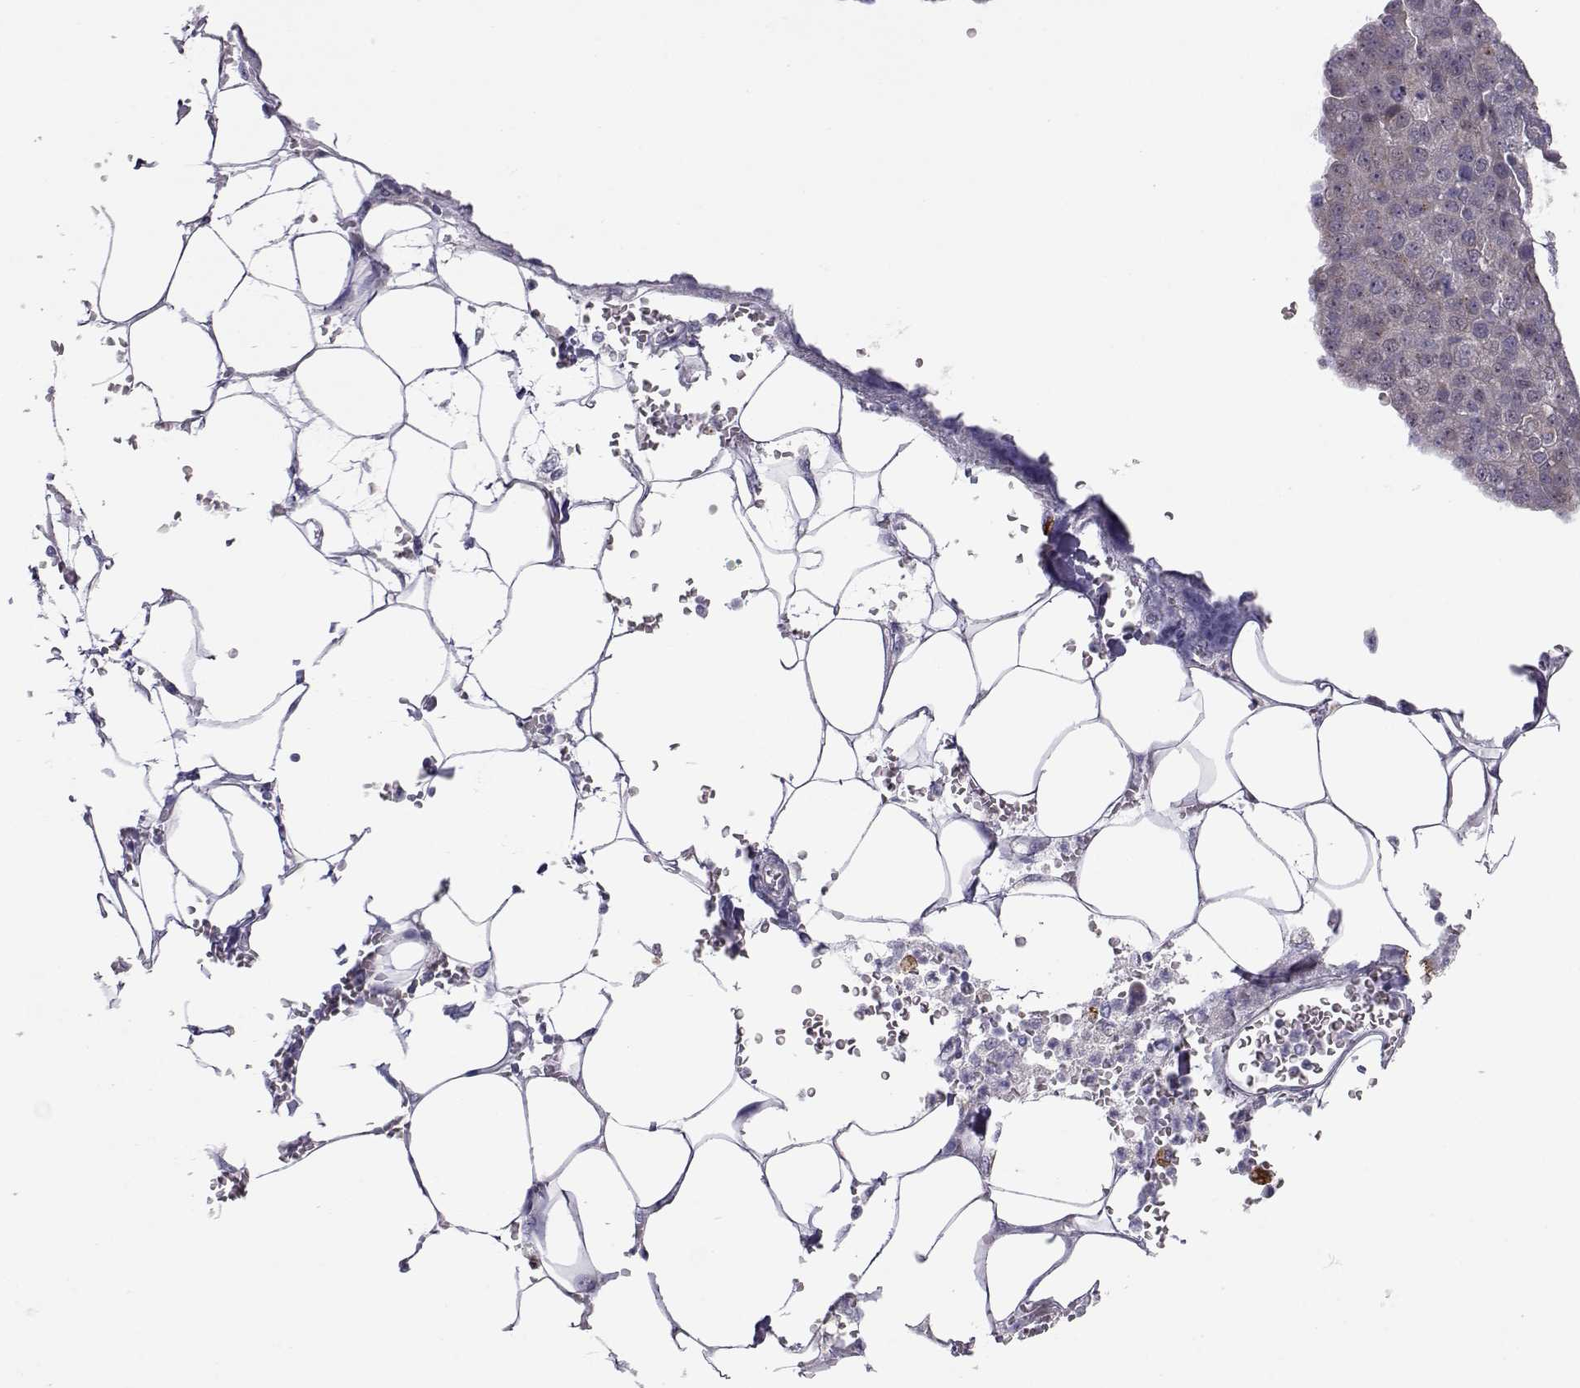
{"staining": {"intensity": "weak", "quantity": "<25%", "location": "cytoplasmic/membranous"}, "tissue": "pancreatic cancer", "cell_type": "Tumor cells", "image_type": "cancer", "snomed": [{"axis": "morphology", "description": "Adenocarcinoma, NOS"}, {"axis": "topography", "description": "Pancreas"}], "caption": "DAB (3,3'-diaminobenzidine) immunohistochemical staining of human pancreatic adenocarcinoma demonstrates no significant staining in tumor cells.", "gene": "NPVF", "patient": {"sex": "female", "age": 61}}